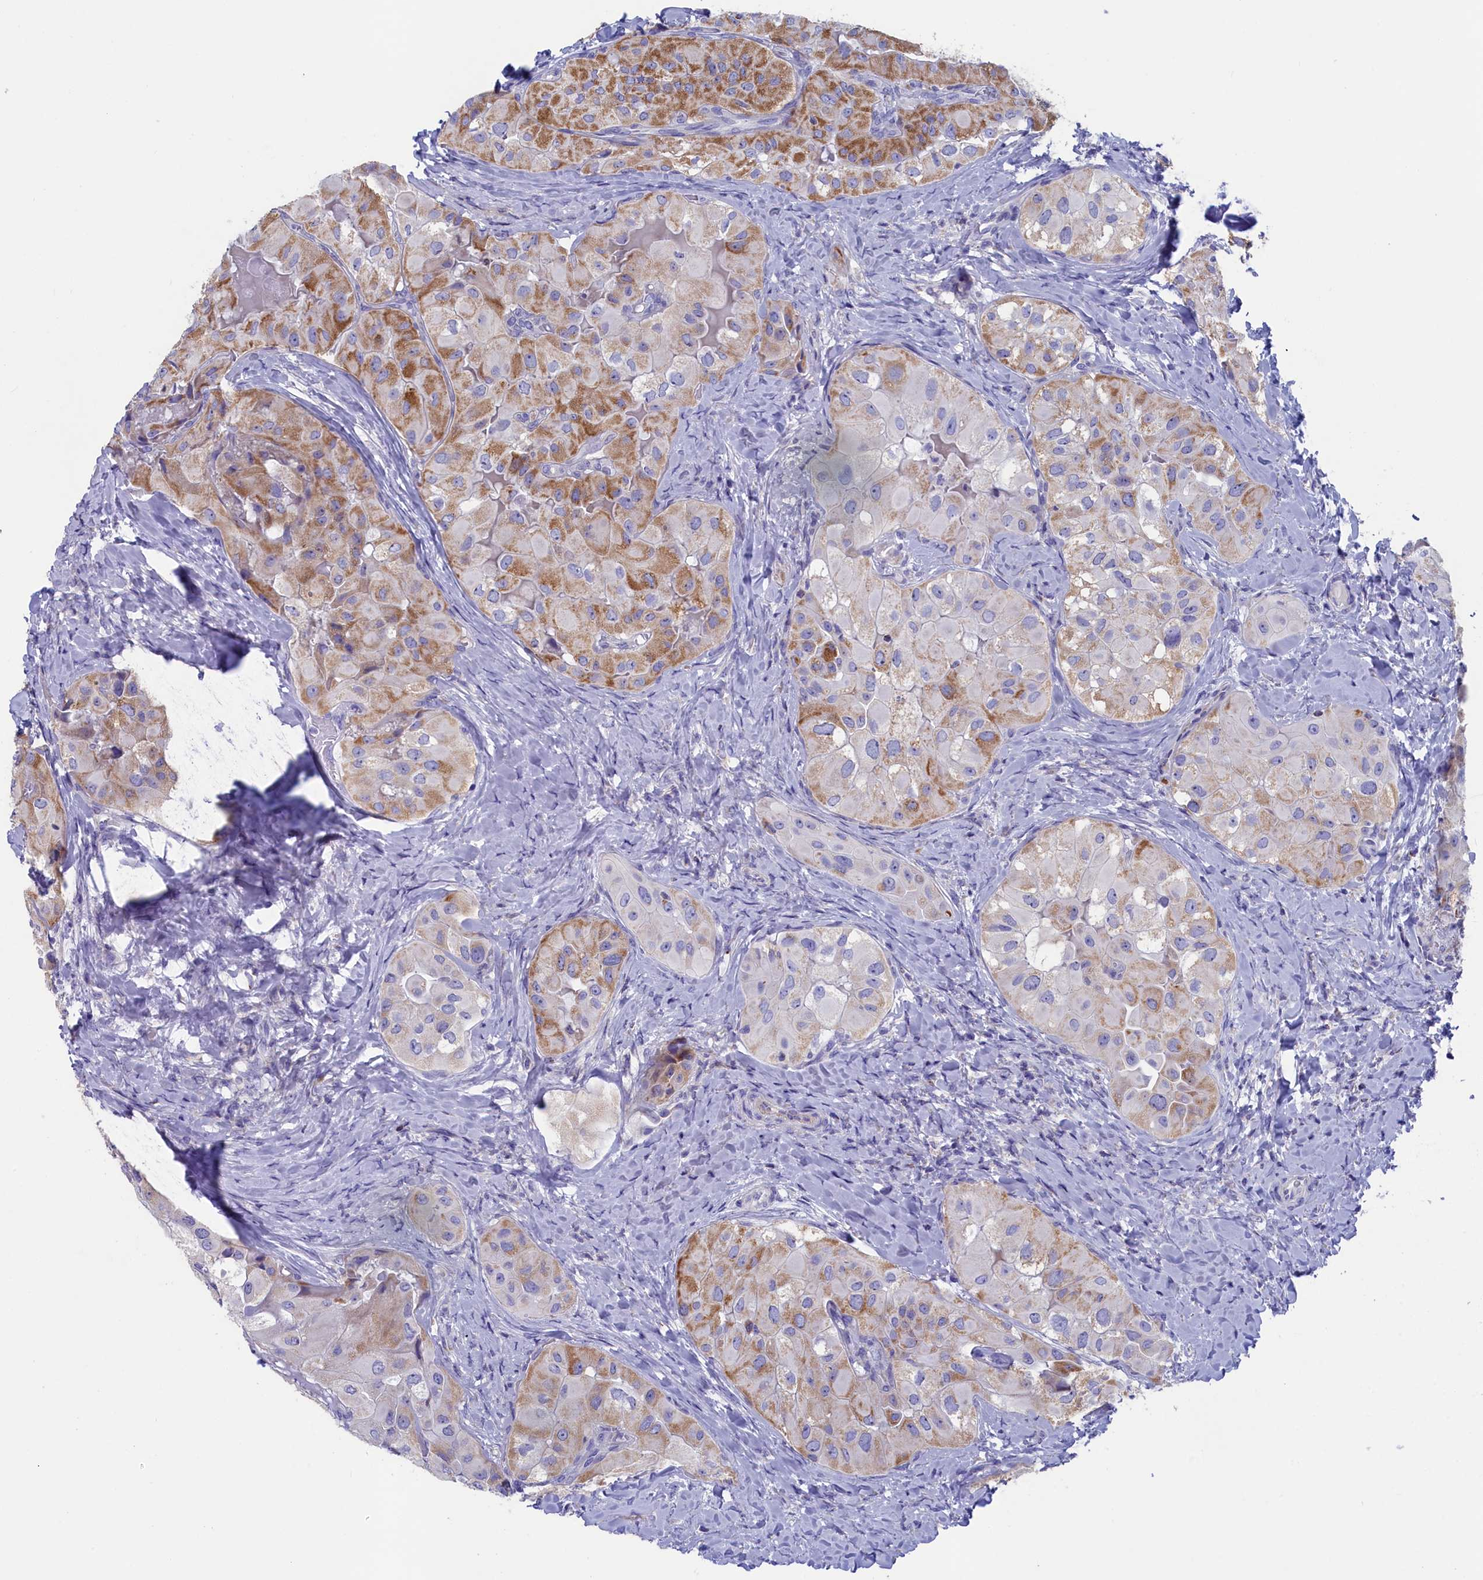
{"staining": {"intensity": "moderate", "quantity": "25%-75%", "location": "cytoplasmic/membranous"}, "tissue": "thyroid cancer", "cell_type": "Tumor cells", "image_type": "cancer", "snomed": [{"axis": "morphology", "description": "Normal tissue, NOS"}, {"axis": "morphology", "description": "Papillary adenocarcinoma, NOS"}, {"axis": "topography", "description": "Thyroid gland"}], "caption": "A high-resolution histopathology image shows immunohistochemistry (IHC) staining of papillary adenocarcinoma (thyroid), which shows moderate cytoplasmic/membranous staining in about 25%-75% of tumor cells.", "gene": "PRDM12", "patient": {"sex": "female", "age": 59}}